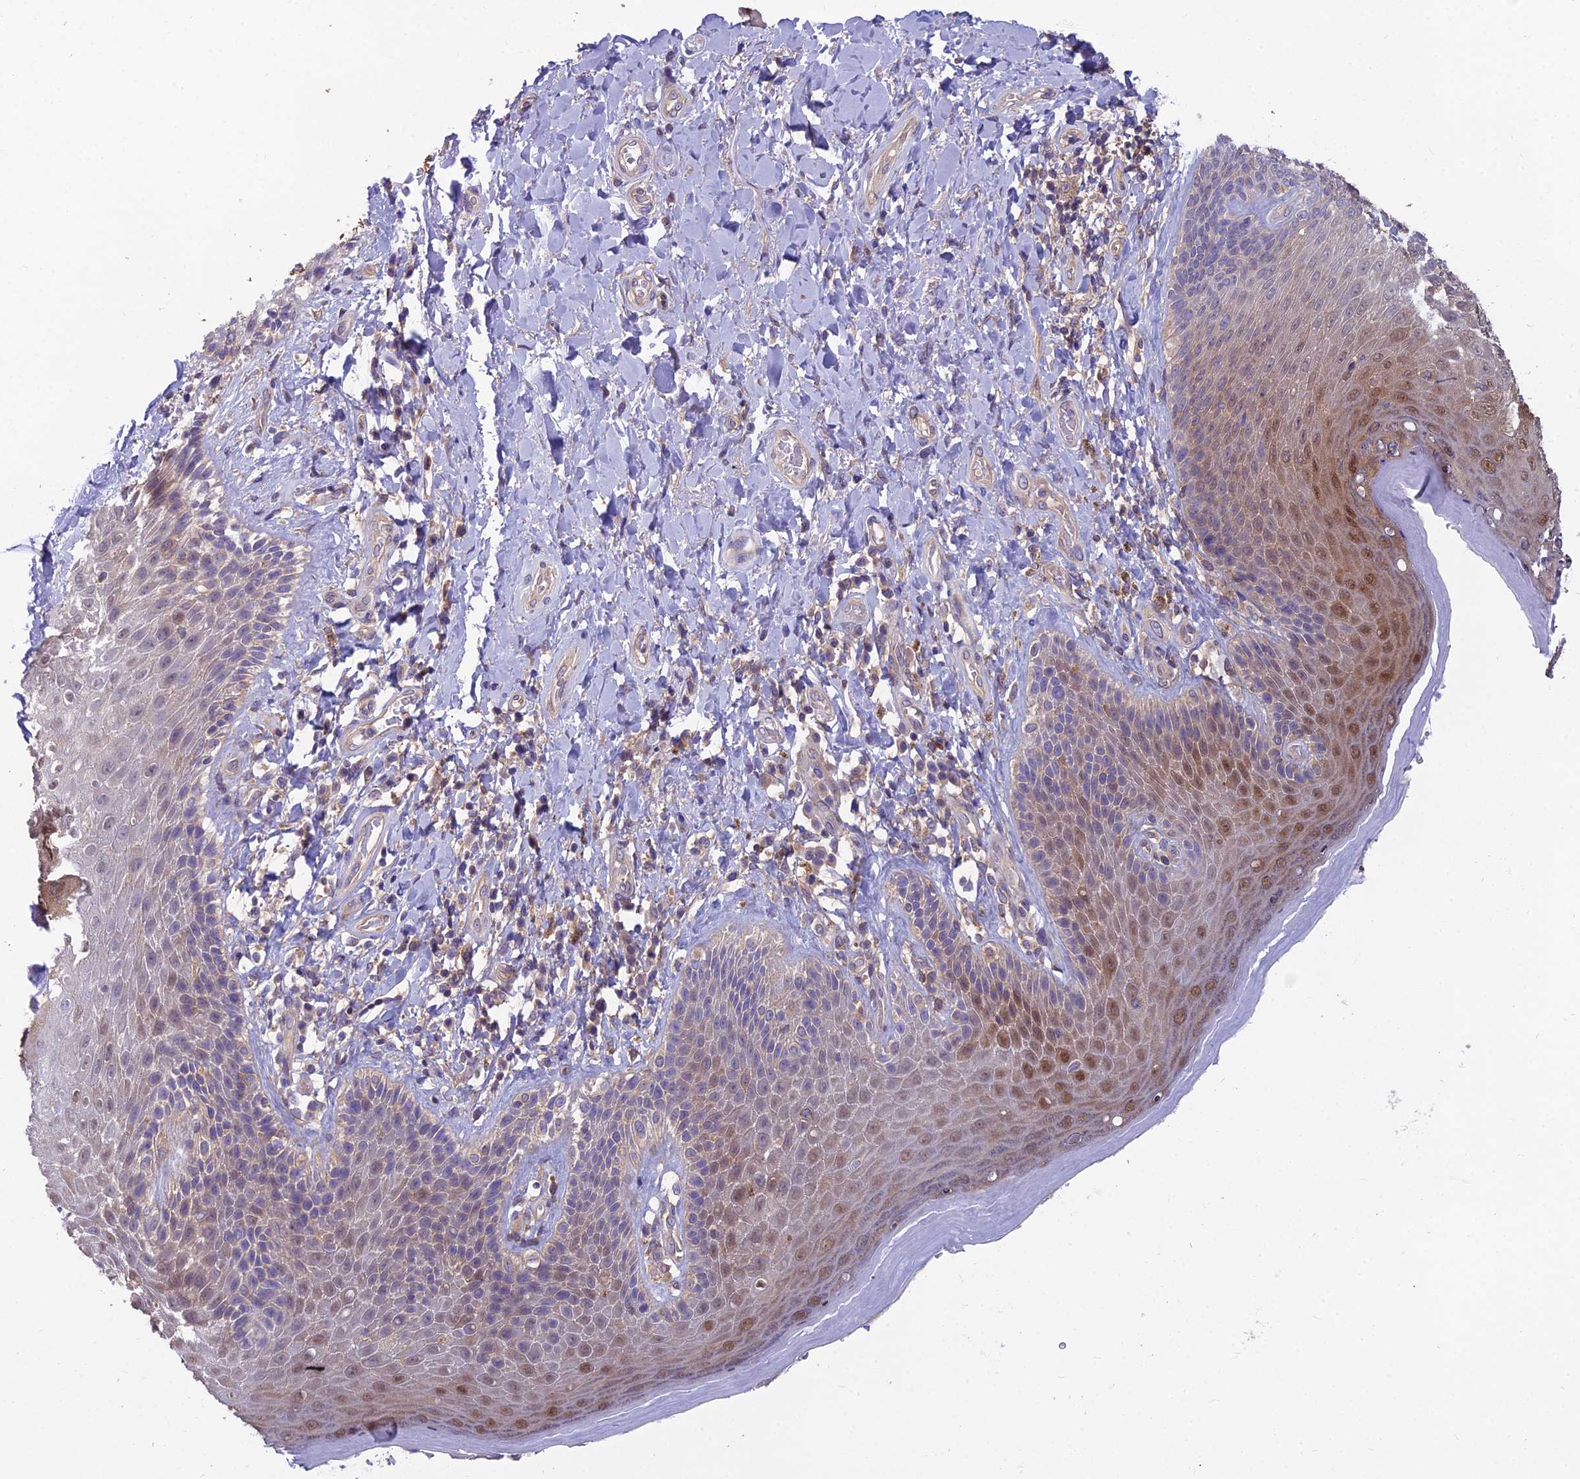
{"staining": {"intensity": "moderate", "quantity": "25%-75%", "location": "cytoplasmic/membranous,nuclear"}, "tissue": "skin", "cell_type": "Epidermal cells", "image_type": "normal", "snomed": [{"axis": "morphology", "description": "Normal tissue, NOS"}, {"axis": "topography", "description": "Anal"}], "caption": "Unremarkable skin exhibits moderate cytoplasmic/membranous,nuclear expression in approximately 25%-75% of epidermal cells.", "gene": "MVD", "patient": {"sex": "female", "age": 89}}